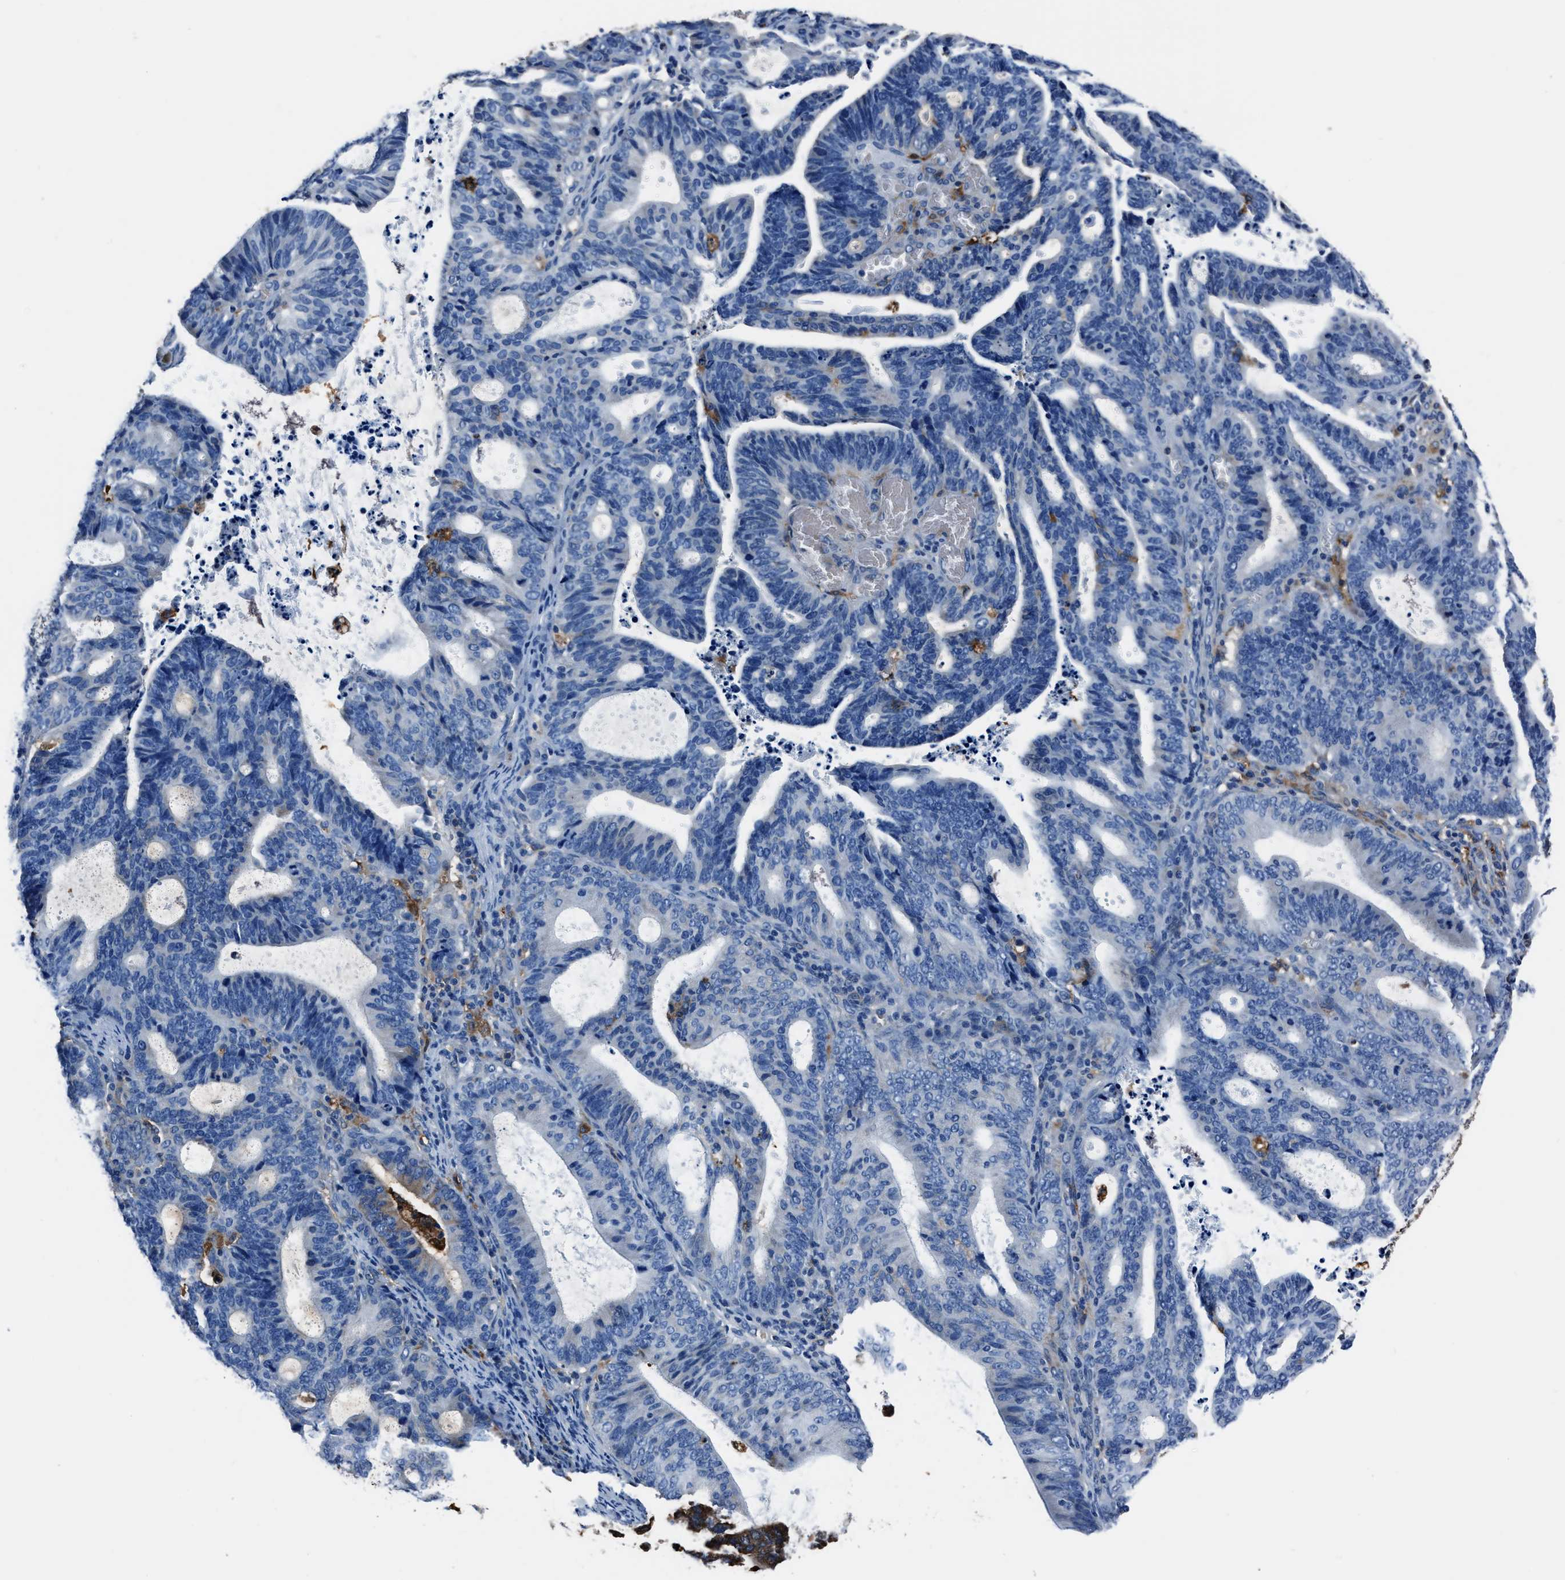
{"staining": {"intensity": "weak", "quantity": "<25%", "location": "cytoplasmic/membranous"}, "tissue": "endometrial cancer", "cell_type": "Tumor cells", "image_type": "cancer", "snomed": [{"axis": "morphology", "description": "Adenocarcinoma, NOS"}, {"axis": "topography", "description": "Uterus"}], "caption": "Tumor cells show no significant protein expression in endometrial cancer.", "gene": "FTL", "patient": {"sex": "female", "age": 83}}